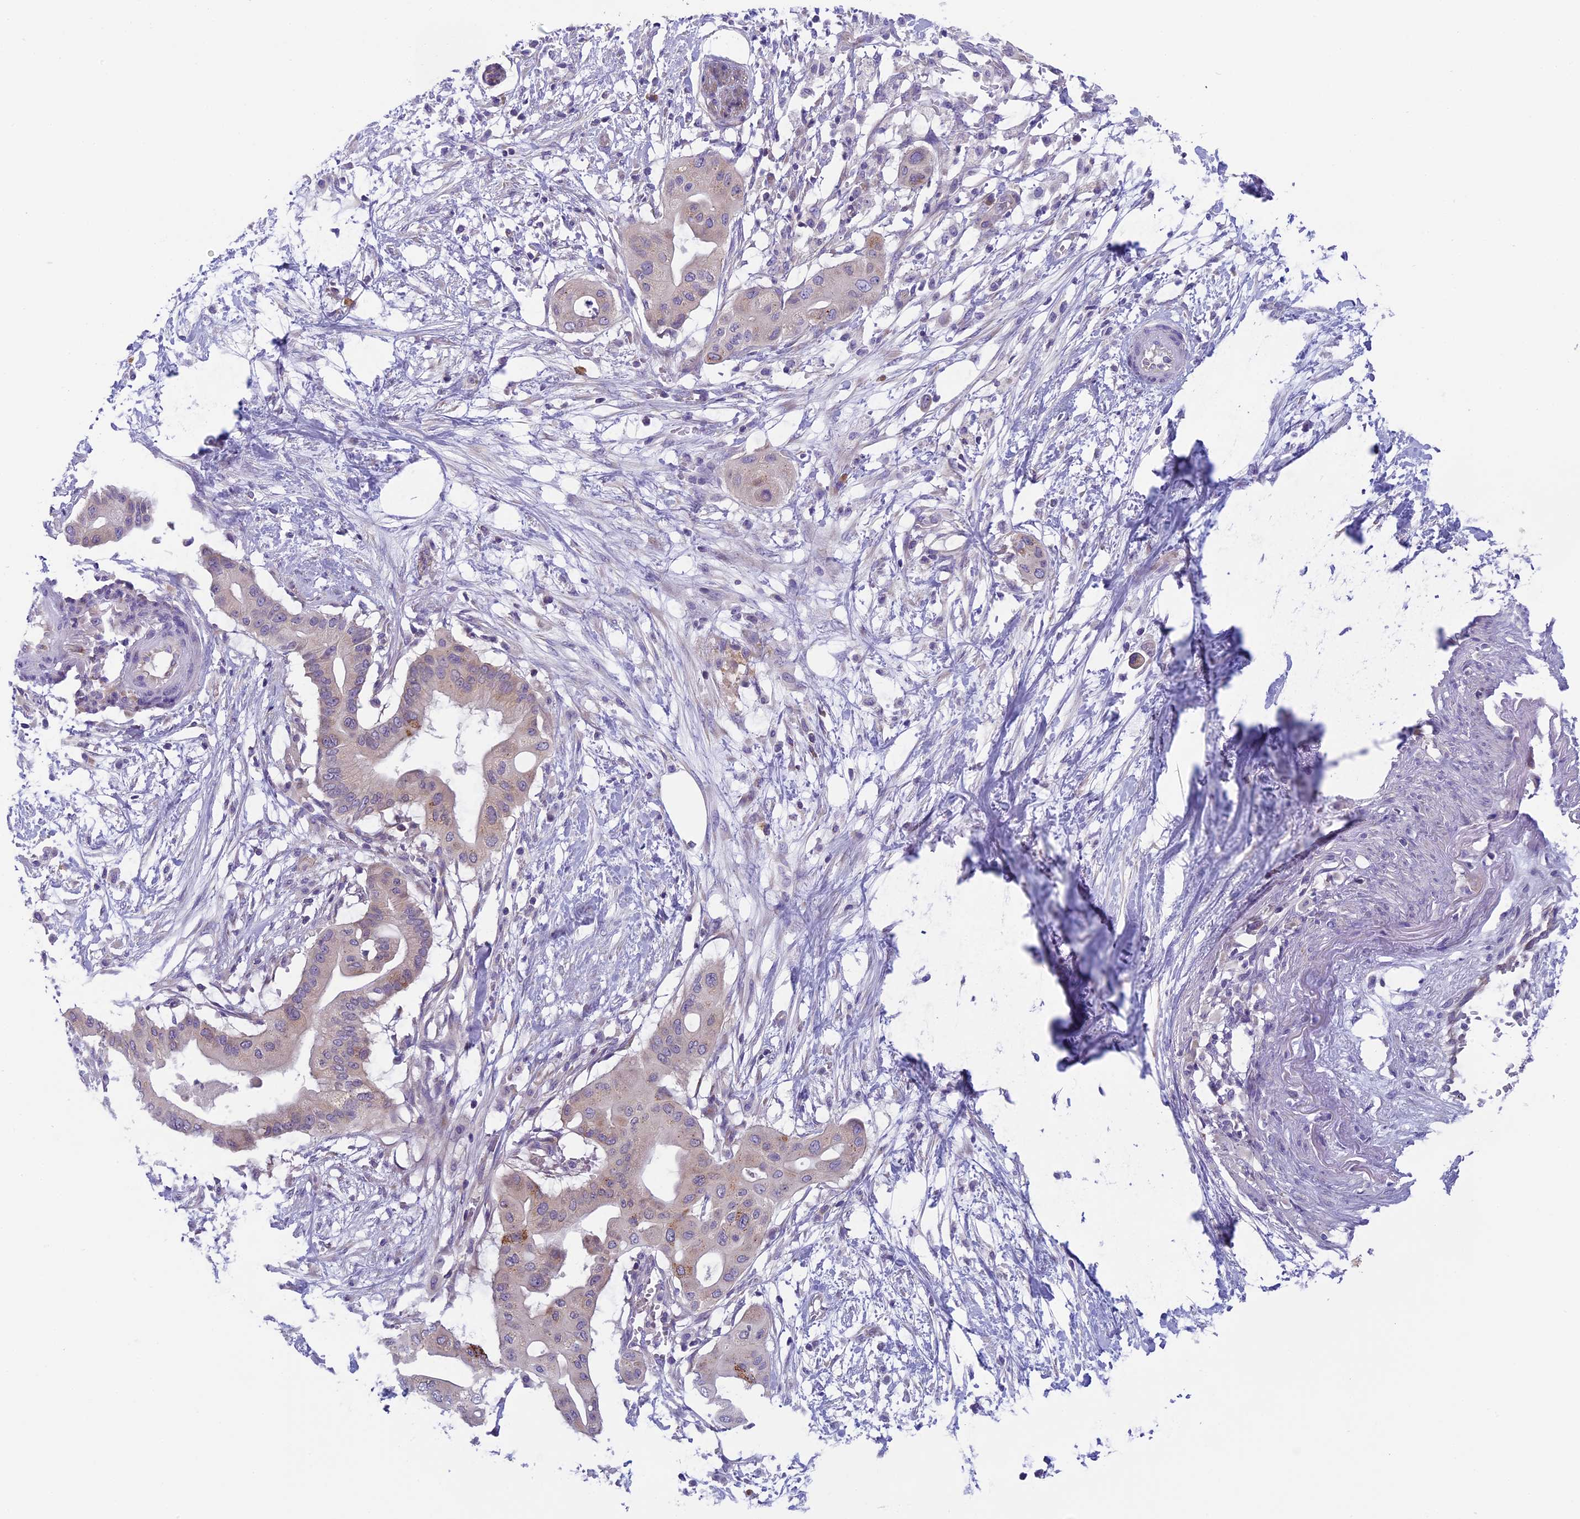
{"staining": {"intensity": "weak", "quantity": "25%-75%", "location": "cytoplasmic/membranous"}, "tissue": "pancreatic cancer", "cell_type": "Tumor cells", "image_type": "cancer", "snomed": [{"axis": "morphology", "description": "Adenocarcinoma, NOS"}, {"axis": "topography", "description": "Pancreas"}], "caption": "Immunohistochemistry (IHC) photomicrograph of human adenocarcinoma (pancreatic) stained for a protein (brown), which exhibits low levels of weak cytoplasmic/membranous expression in approximately 25%-75% of tumor cells.", "gene": "ARHGEF37", "patient": {"sex": "male", "age": 68}}